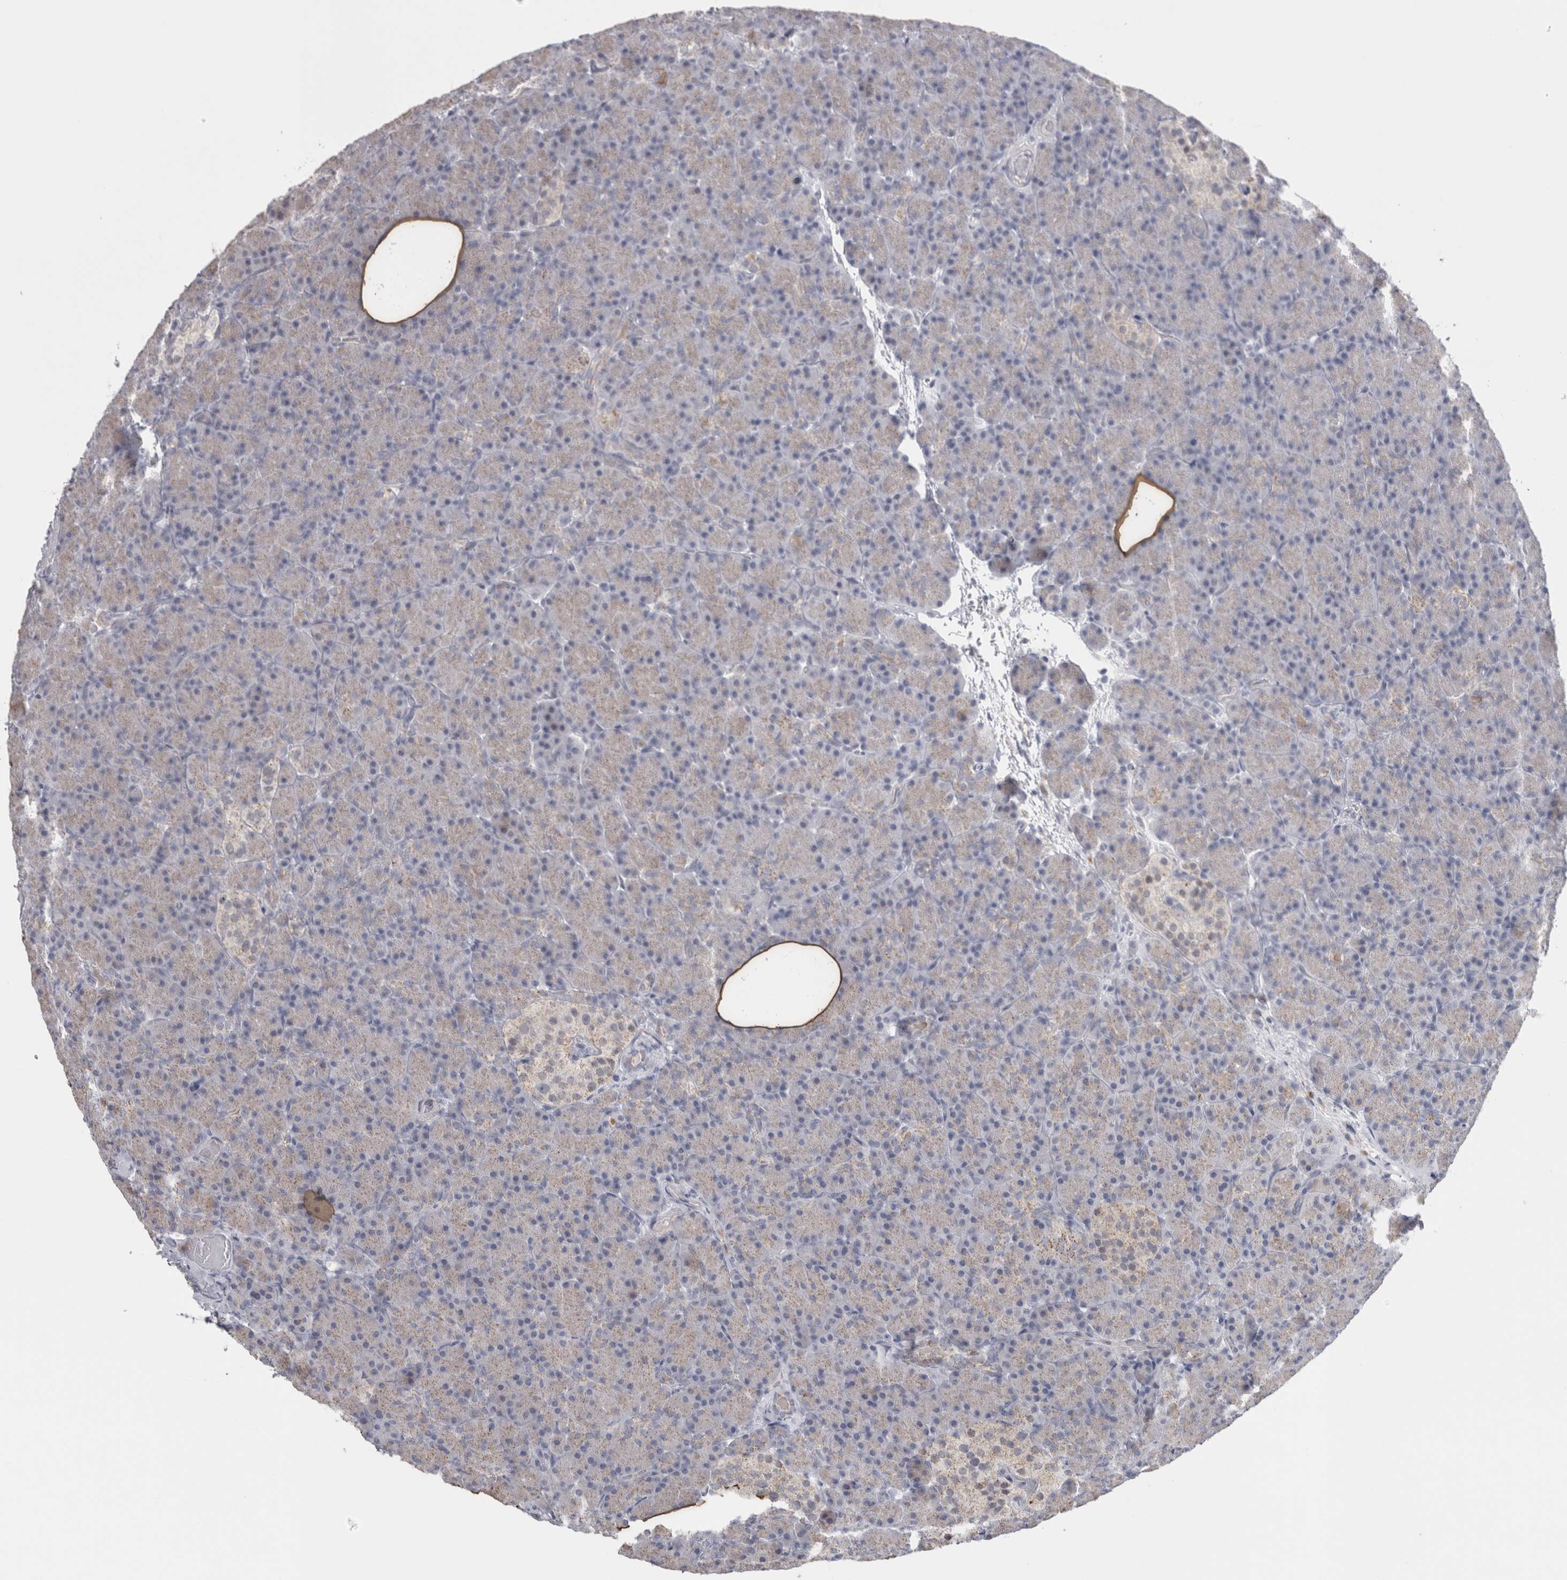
{"staining": {"intensity": "weak", "quantity": "<25%", "location": "cytoplasmic/membranous"}, "tissue": "pancreas", "cell_type": "Exocrine glandular cells", "image_type": "normal", "snomed": [{"axis": "morphology", "description": "Normal tissue, NOS"}, {"axis": "topography", "description": "Pancreas"}], "caption": "Exocrine glandular cells are negative for brown protein staining in normal pancreas.", "gene": "PLIN1", "patient": {"sex": "female", "age": 43}}